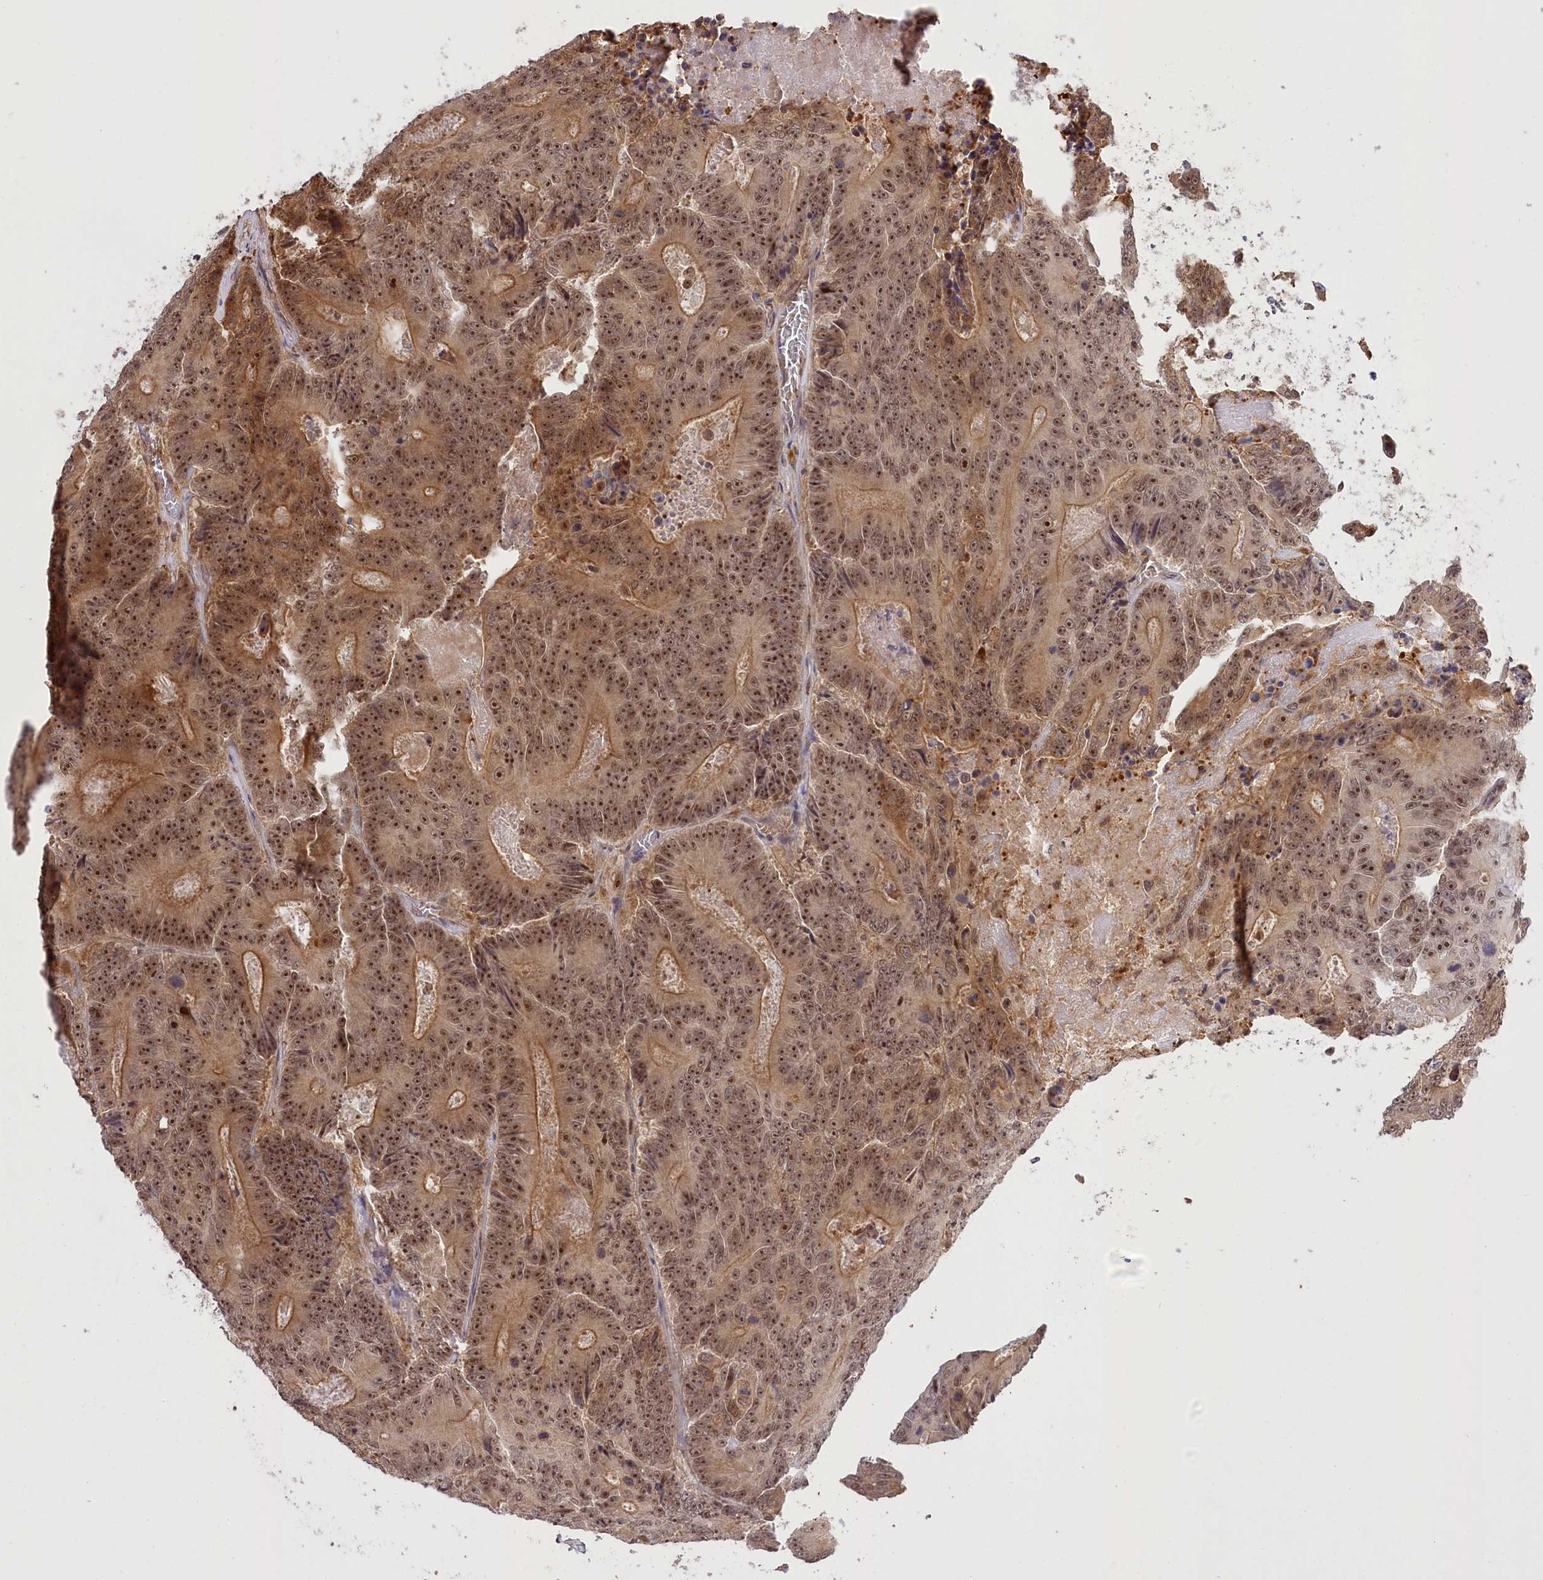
{"staining": {"intensity": "moderate", "quantity": ">75%", "location": "cytoplasmic/membranous,nuclear"}, "tissue": "colorectal cancer", "cell_type": "Tumor cells", "image_type": "cancer", "snomed": [{"axis": "morphology", "description": "Adenocarcinoma, NOS"}, {"axis": "topography", "description": "Colon"}], "caption": "A micrograph of colorectal cancer (adenocarcinoma) stained for a protein exhibits moderate cytoplasmic/membranous and nuclear brown staining in tumor cells.", "gene": "SERGEF", "patient": {"sex": "male", "age": 83}}